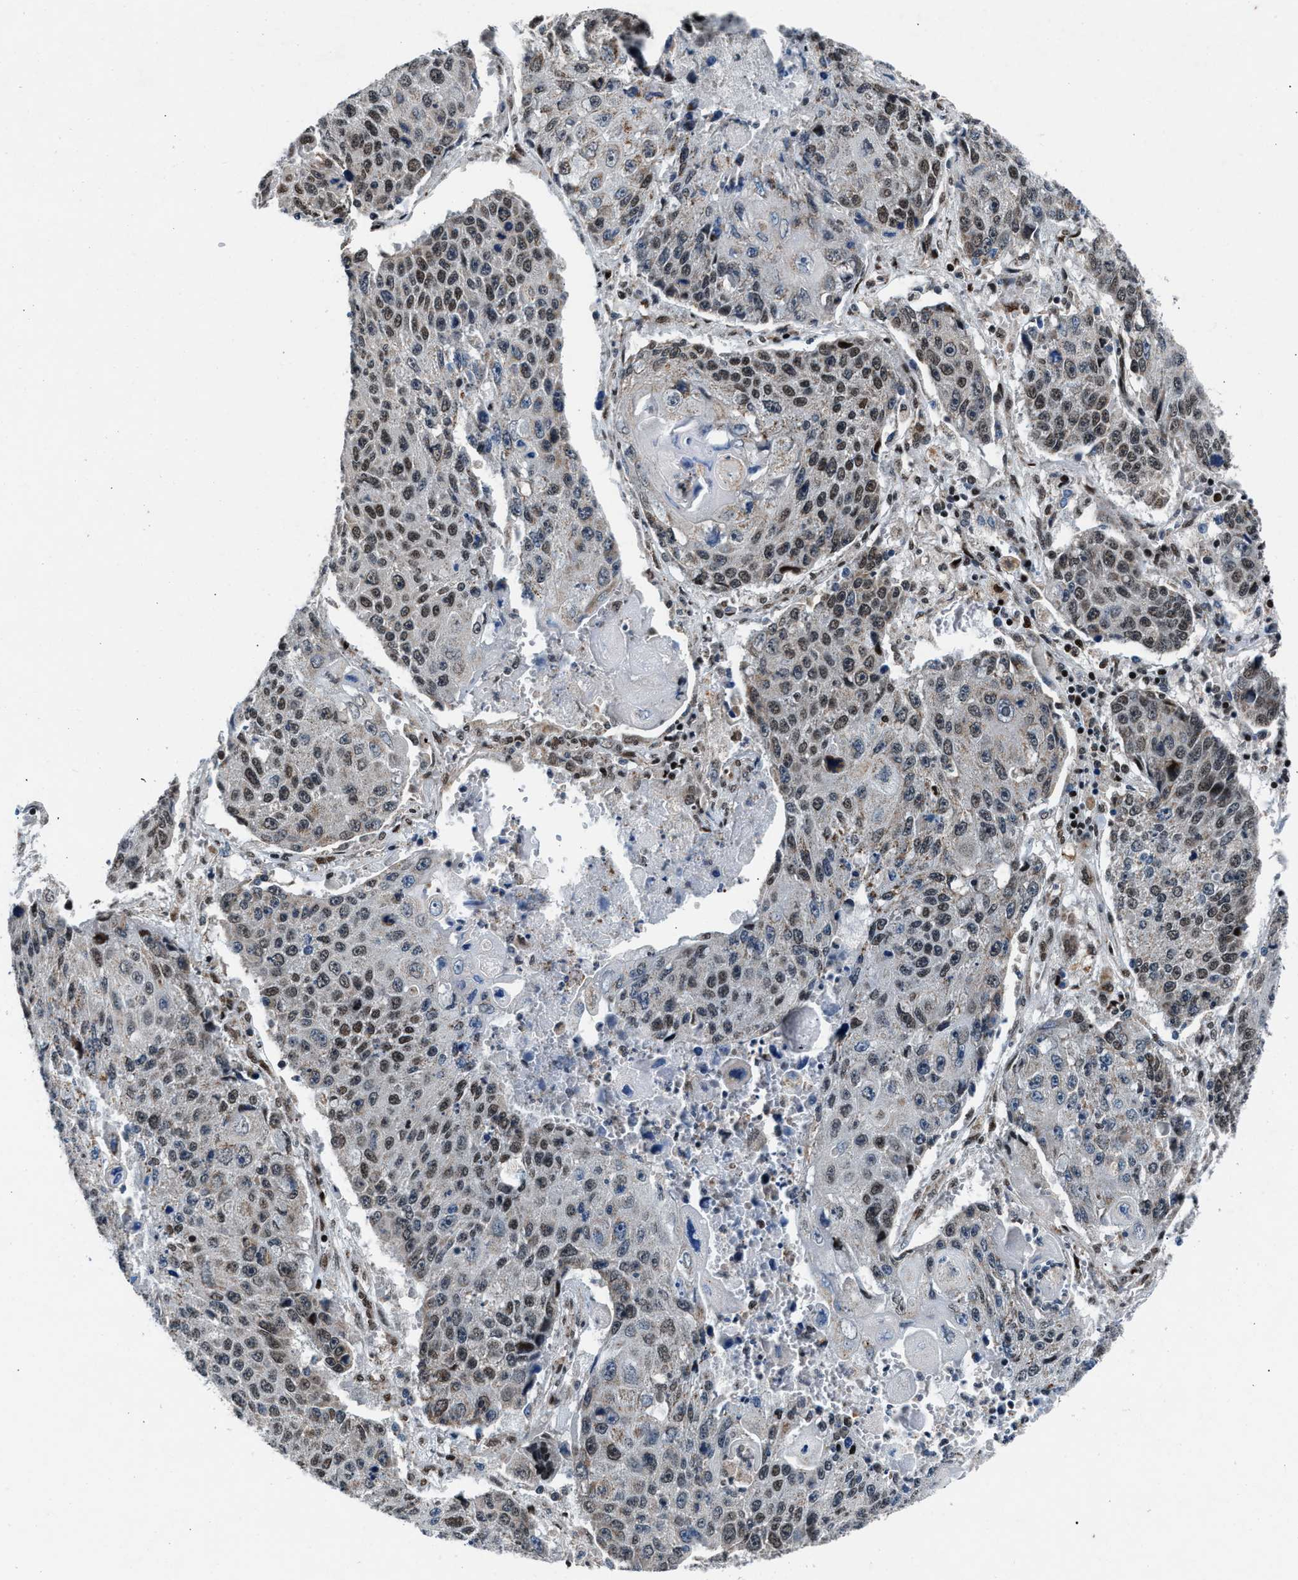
{"staining": {"intensity": "moderate", "quantity": ">75%", "location": "nuclear"}, "tissue": "lung cancer", "cell_type": "Tumor cells", "image_type": "cancer", "snomed": [{"axis": "morphology", "description": "Squamous cell carcinoma, NOS"}, {"axis": "topography", "description": "Lung"}], "caption": "Protein staining shows moderate nuclear expression in about >75% of tumor cells in lung squamous cell carcinoma. Using DAB (3,3'-diaminobenzidine) (brown) and hematoxylin (blue) stains, captured at high magnification using brightfield microscopy.", "gene": "PRRC2B", "patient": {"sex": "male", "age": 61}}